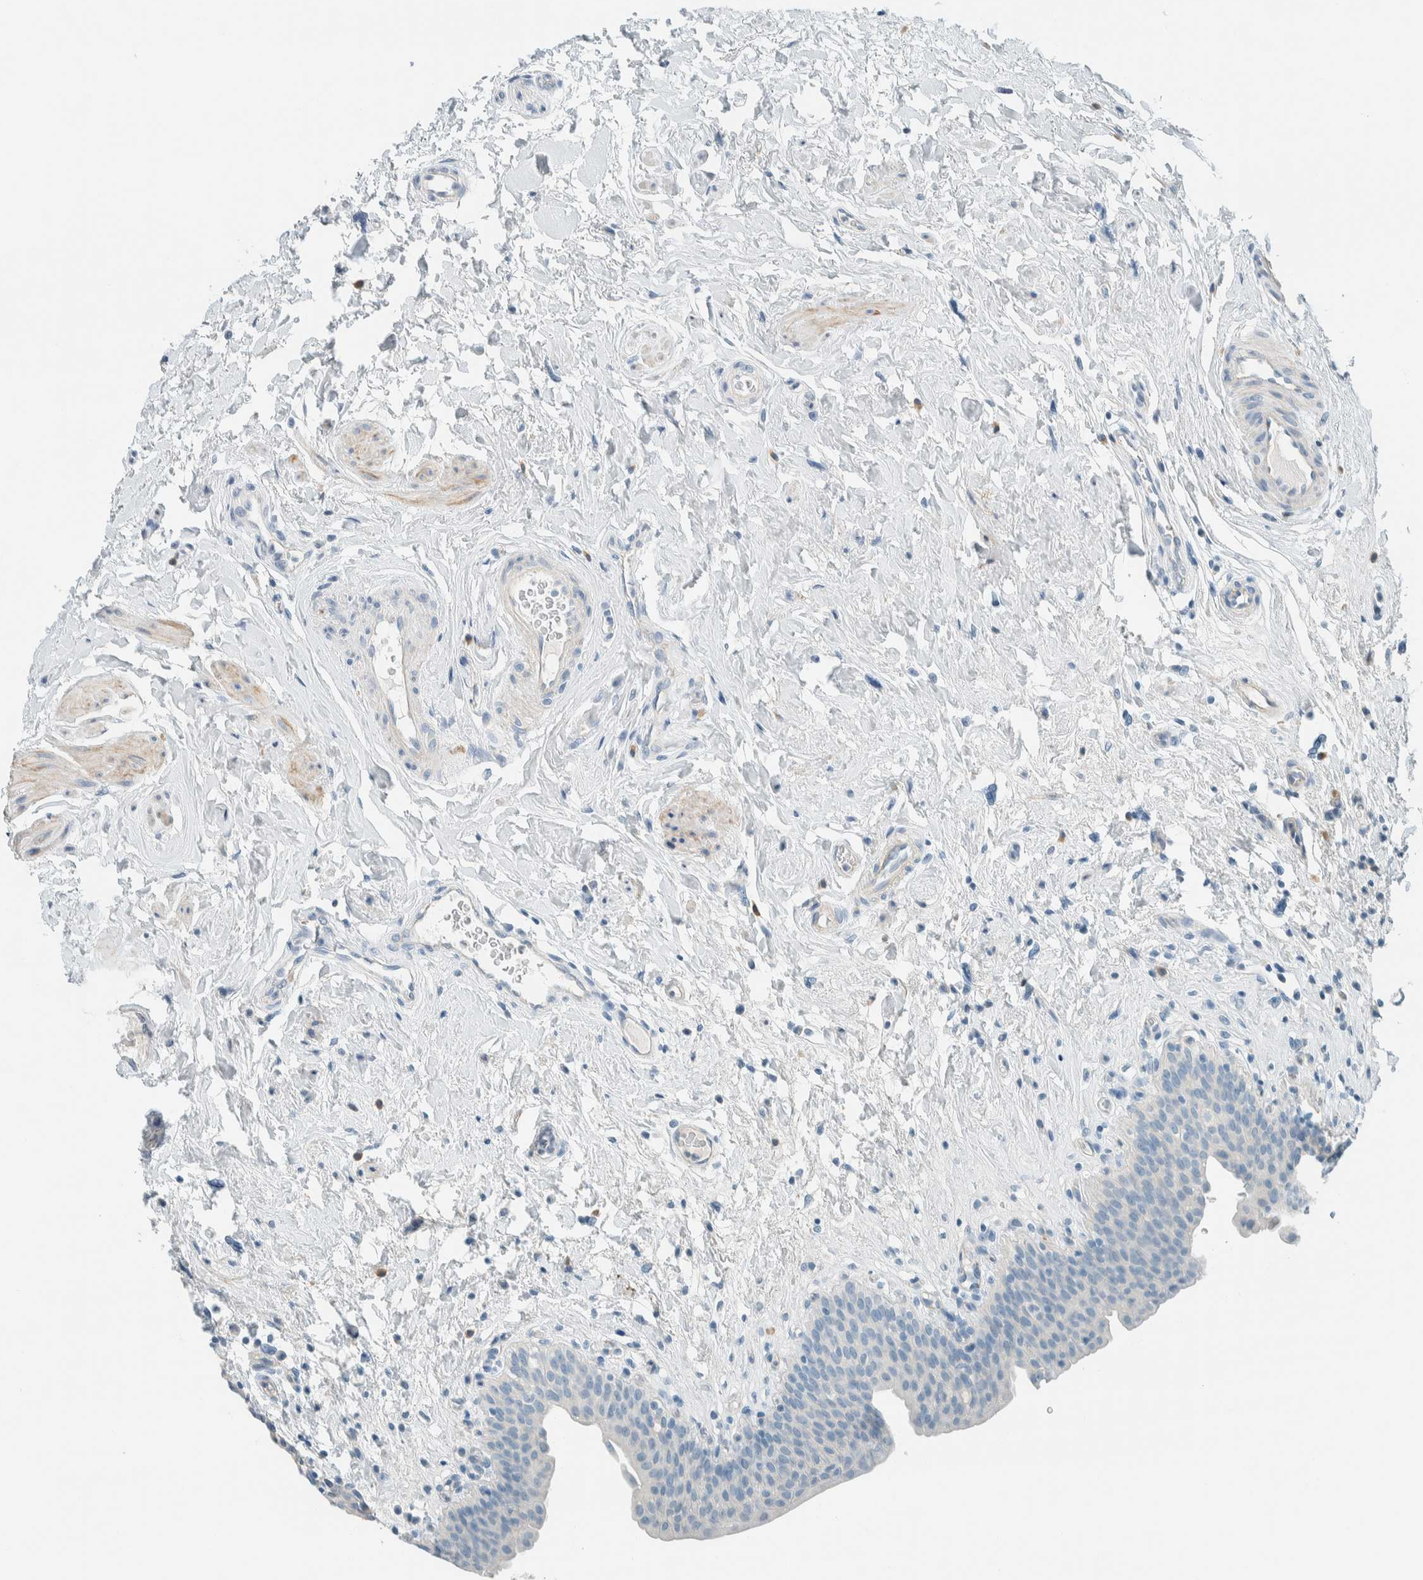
{"staining": {"intensity": "negative", "quantity": "none", "location": "none"}, "tissue": "urinary bladder", "cell_type": "Urothelial cells", "image_type": "normal", "snomed": [{"axis": "morphology", "description": "Normal tissue, NOS"}, {"axis": "topography", "description": "Urinary bladder"}], "caption": "Unremarkable urinary bladder was stained to show a protein in brown. There is no significant expression in urothelial cells. (Brightfield microscopy of DAB IHC at high magnification).", "gene": "SLFN12", "patient": {"sex": "male", "age": 83}}